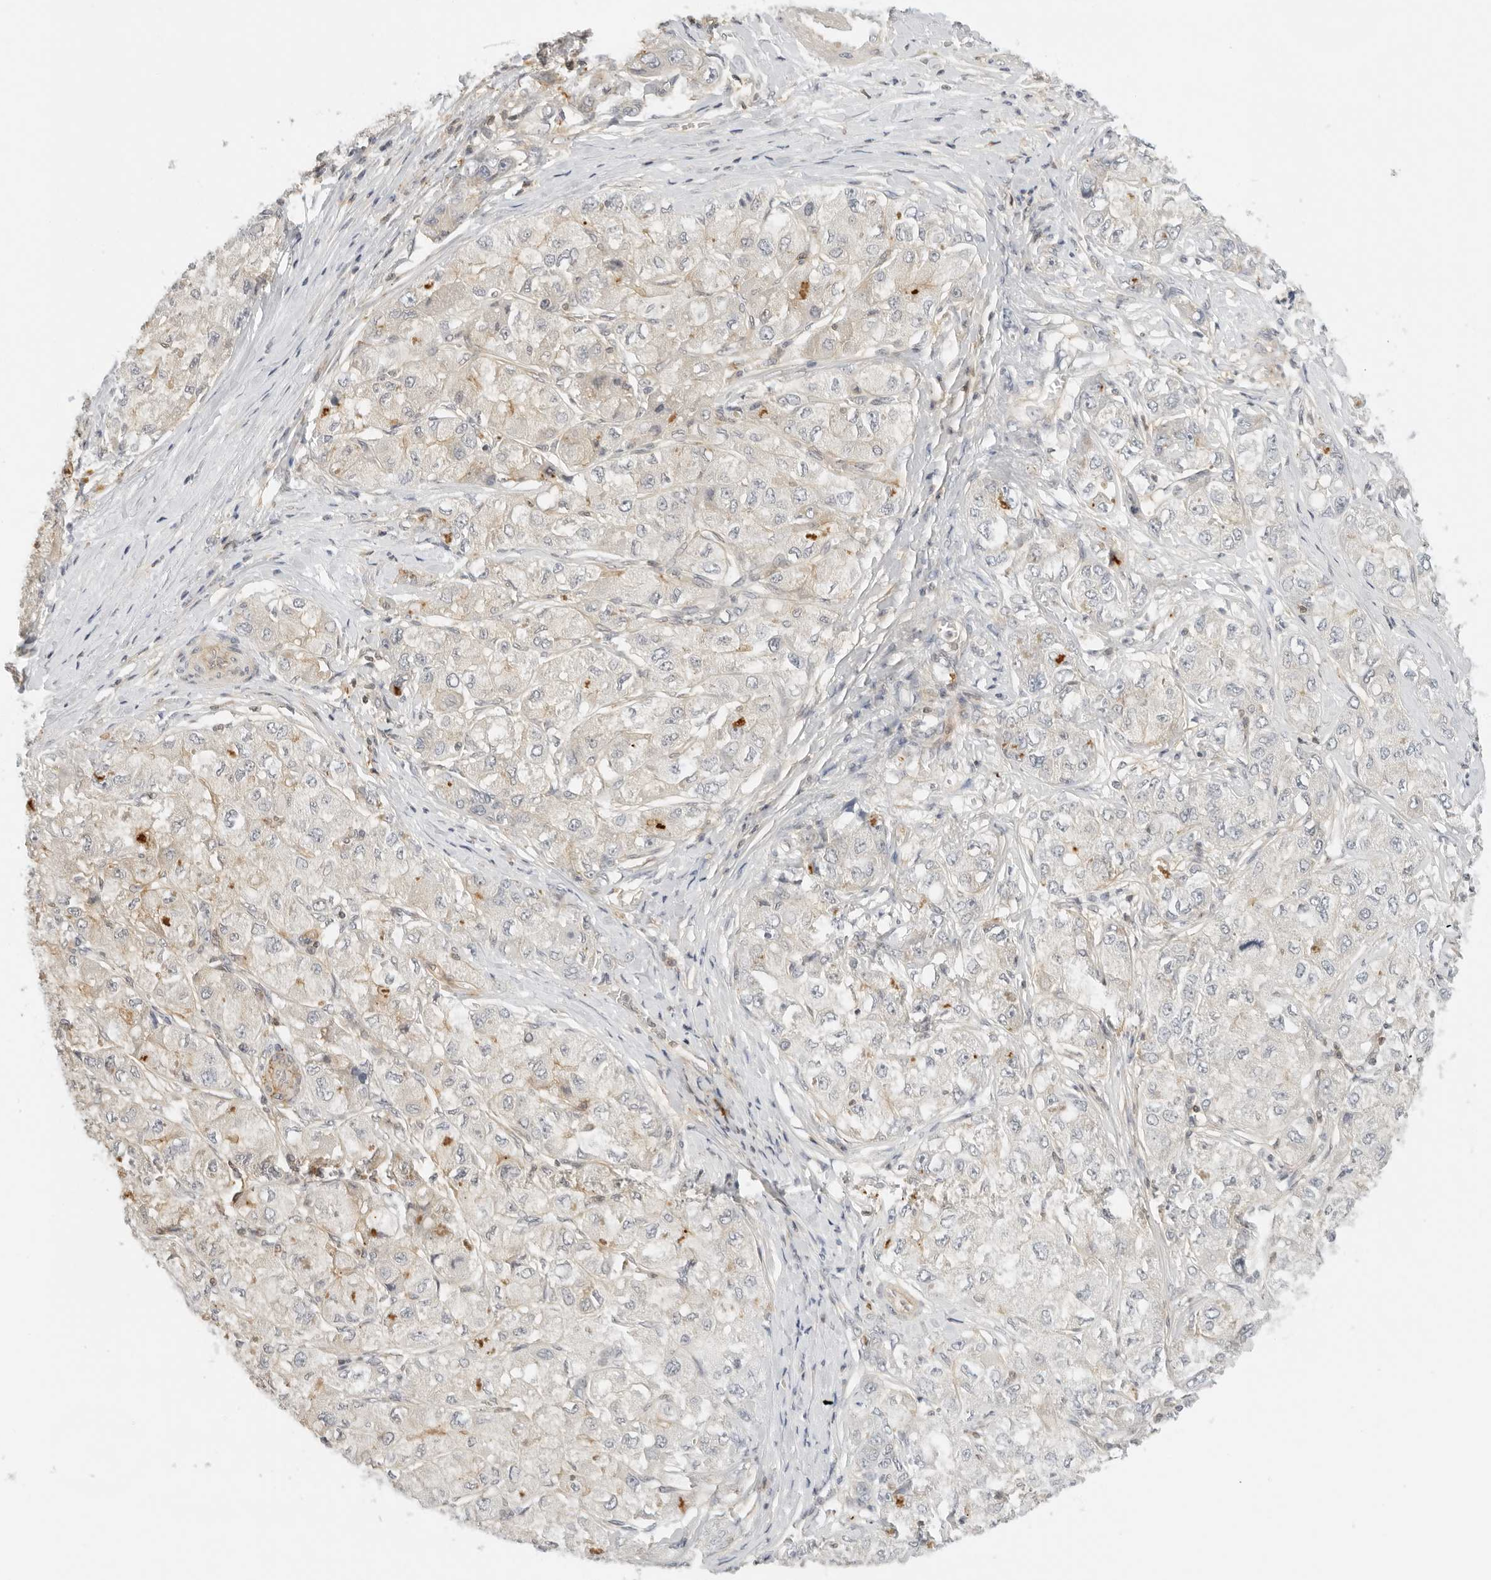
{"staining": {"intensity": "weak", "quantity": "<25%", "location": "cytoplasmic/membranous"}, "tissue": "liver cancer", "cell_type": "Tumor cells", "image_type": "cancer", "snomed": [{"axis": "morphology", "description": "Carcinoma, Hepatocellular, NOS"}, {"axis": "topography", "description": "Liver"}], "caption": "Immunohistochemical staining of hepatocellular carcinoma (liver) reveals no significant positivity in tumor cells. (DAB immunohistochemistry (IHC) visualized using brightfield microscopy, high magnification).", "gene": "OSCP1", "patient": {"sex": "male", "age": 80}}